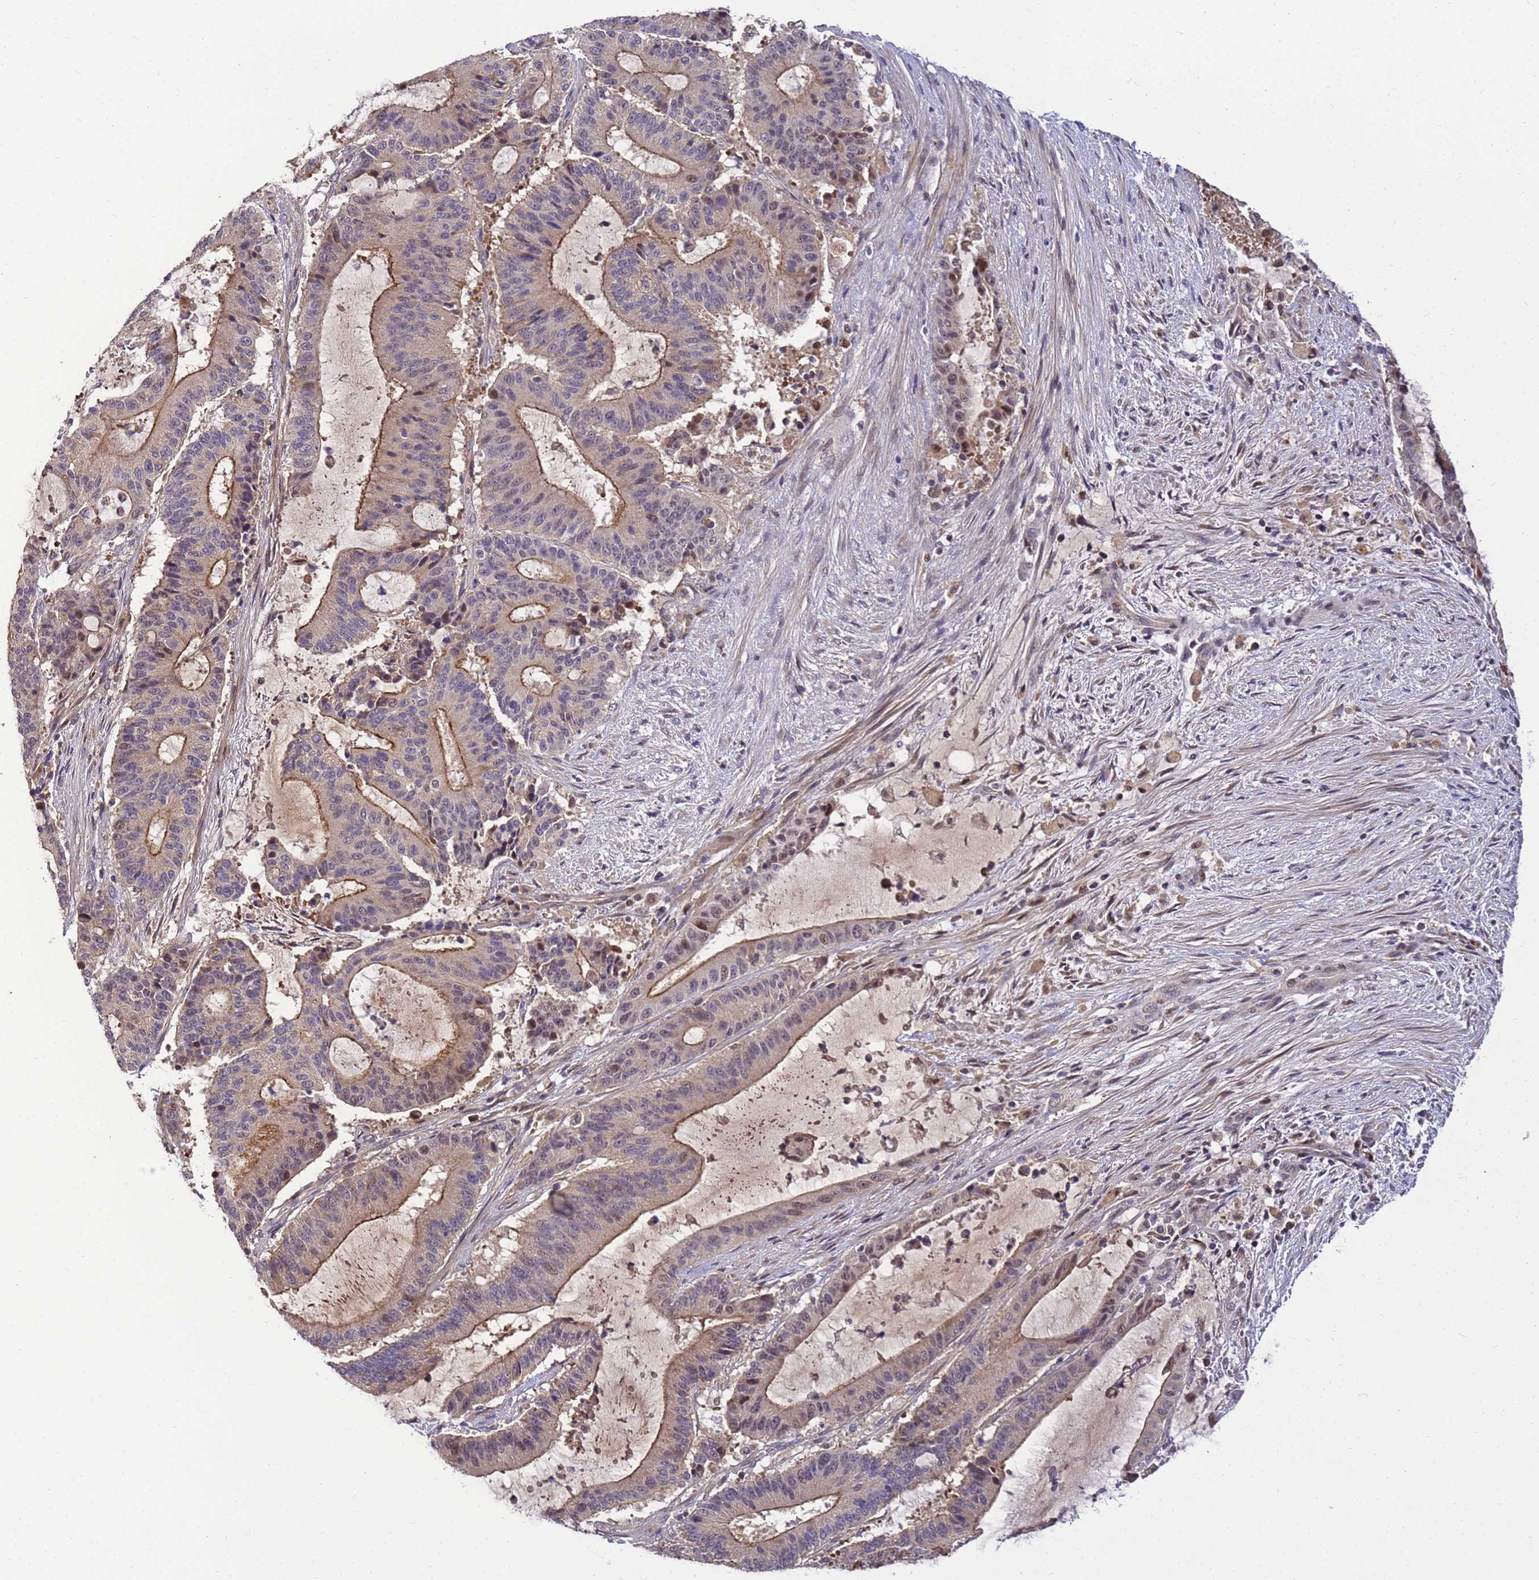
{"staining": {"intensity": "moderate", "quantity": "<25%", "location": "cytoplasmic/membranous,nuclear"}, "tissue": "liver cancer", "cell_type": "Tumor cells", "image_type": "cancer", "snomed": [{"axis": "morphology", "description": "Normal tissue, NOS"}, {"axis": "morphology", "description": "Cholangiocarcinoma"}, {"axis": "topography", "description": "Liver"}, {"axis": "topography", "description": "Peripheral nerve tissue"}], "caption": "This micrograph shows IHC staining of liver cancer, with low moderate cytoplasmic/membranous and nuclear expression in about <25% of tumor cells.", "gene": "TMEM74B", "patient": {"sex": "female", "age": 73}}